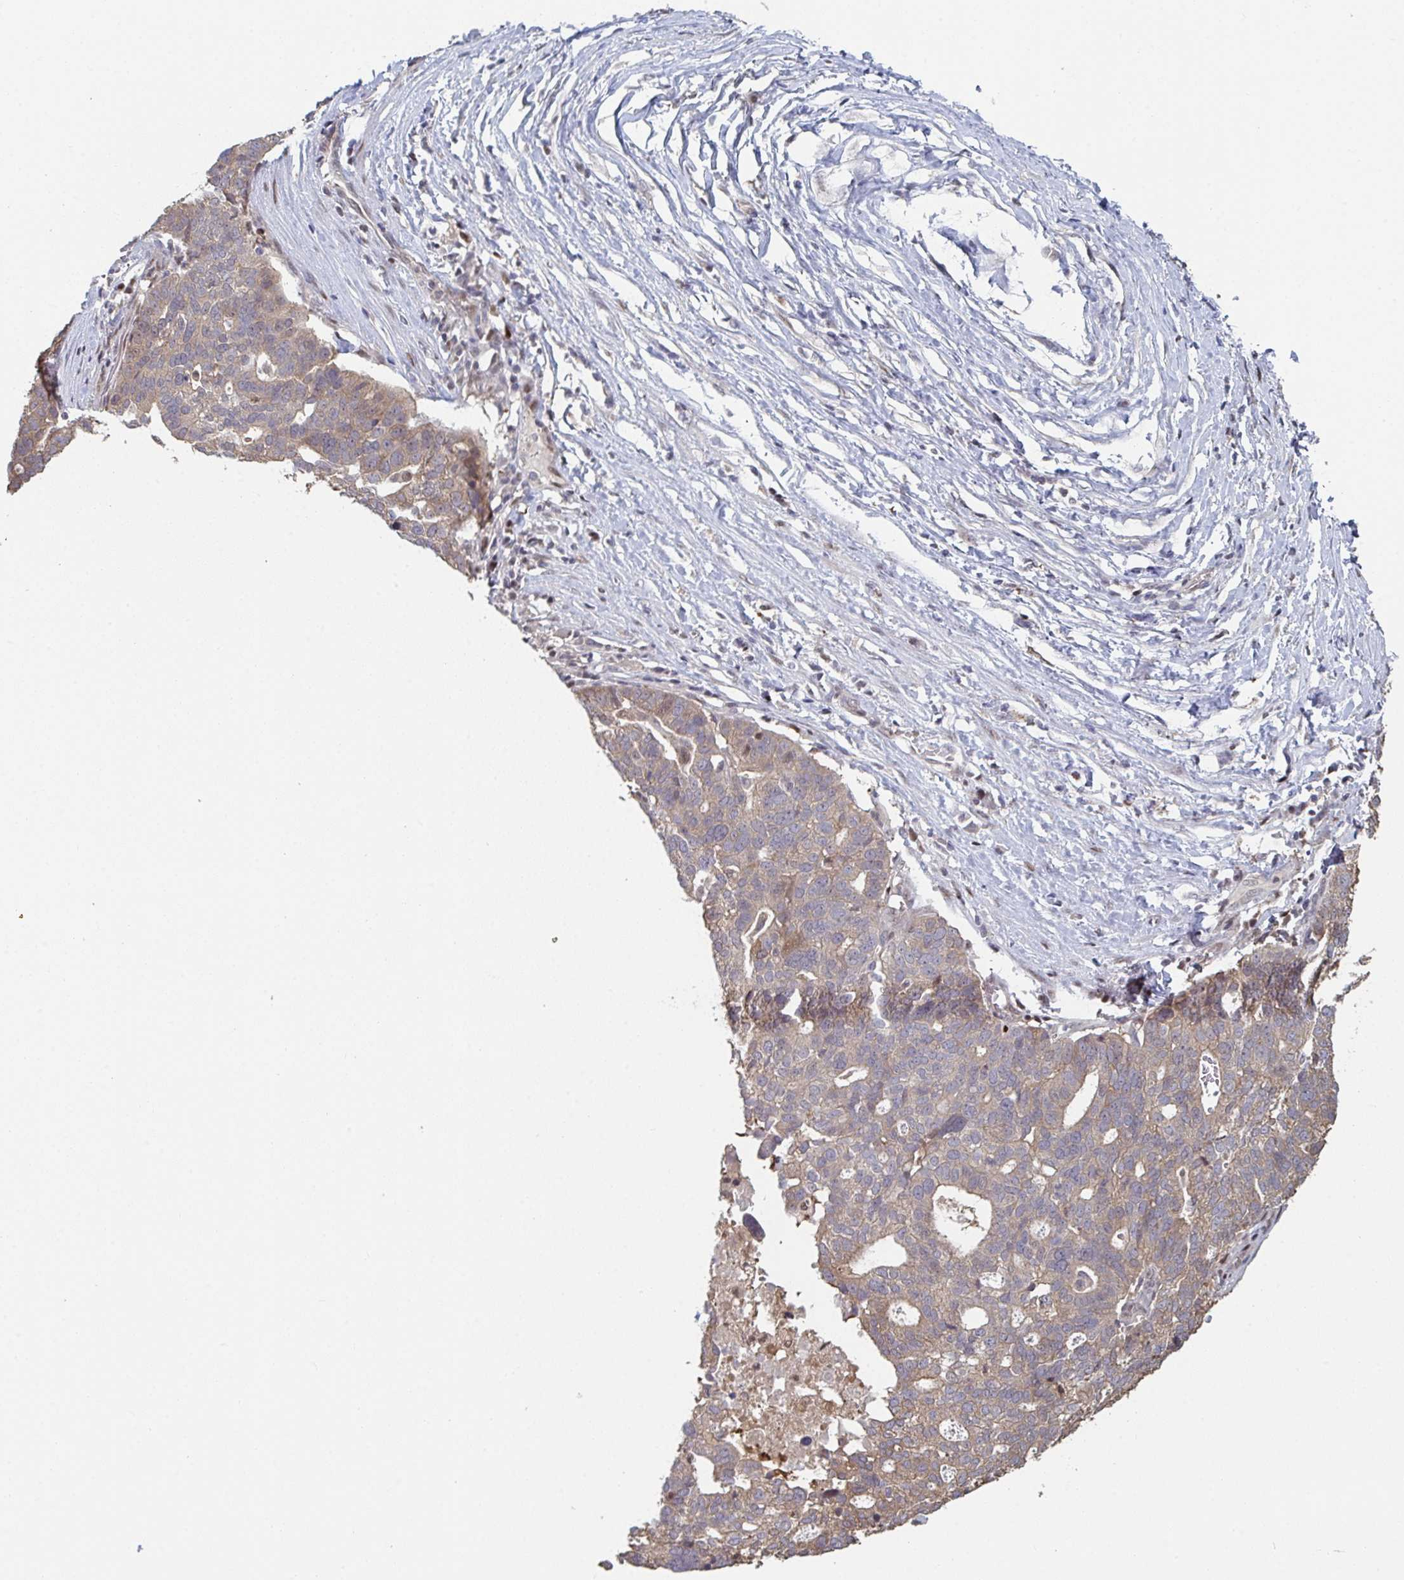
{"staining": {"intensity": "weak", "quantity": "25%-75%", "location": "cytoplasmic/membranous"}, "tissue": "ovarian cancer", "cell_type": "Tumor cells", "image_type": "cancer", "snomed": [{"axis": "morphology", "description": "Cystadenocarcinoma, serous, NOS"}, {"axis": "topography", "description": "Ovary"}], "caption": "Protein positivity by IHC exhibits weak cytoplasmic/membranous expression in approximately 25%-75% of tumor cells in serous cystadenocarcinoma (ovarian).", "gene": "ACD", "patient": {"sex": "female", "age": 59}}